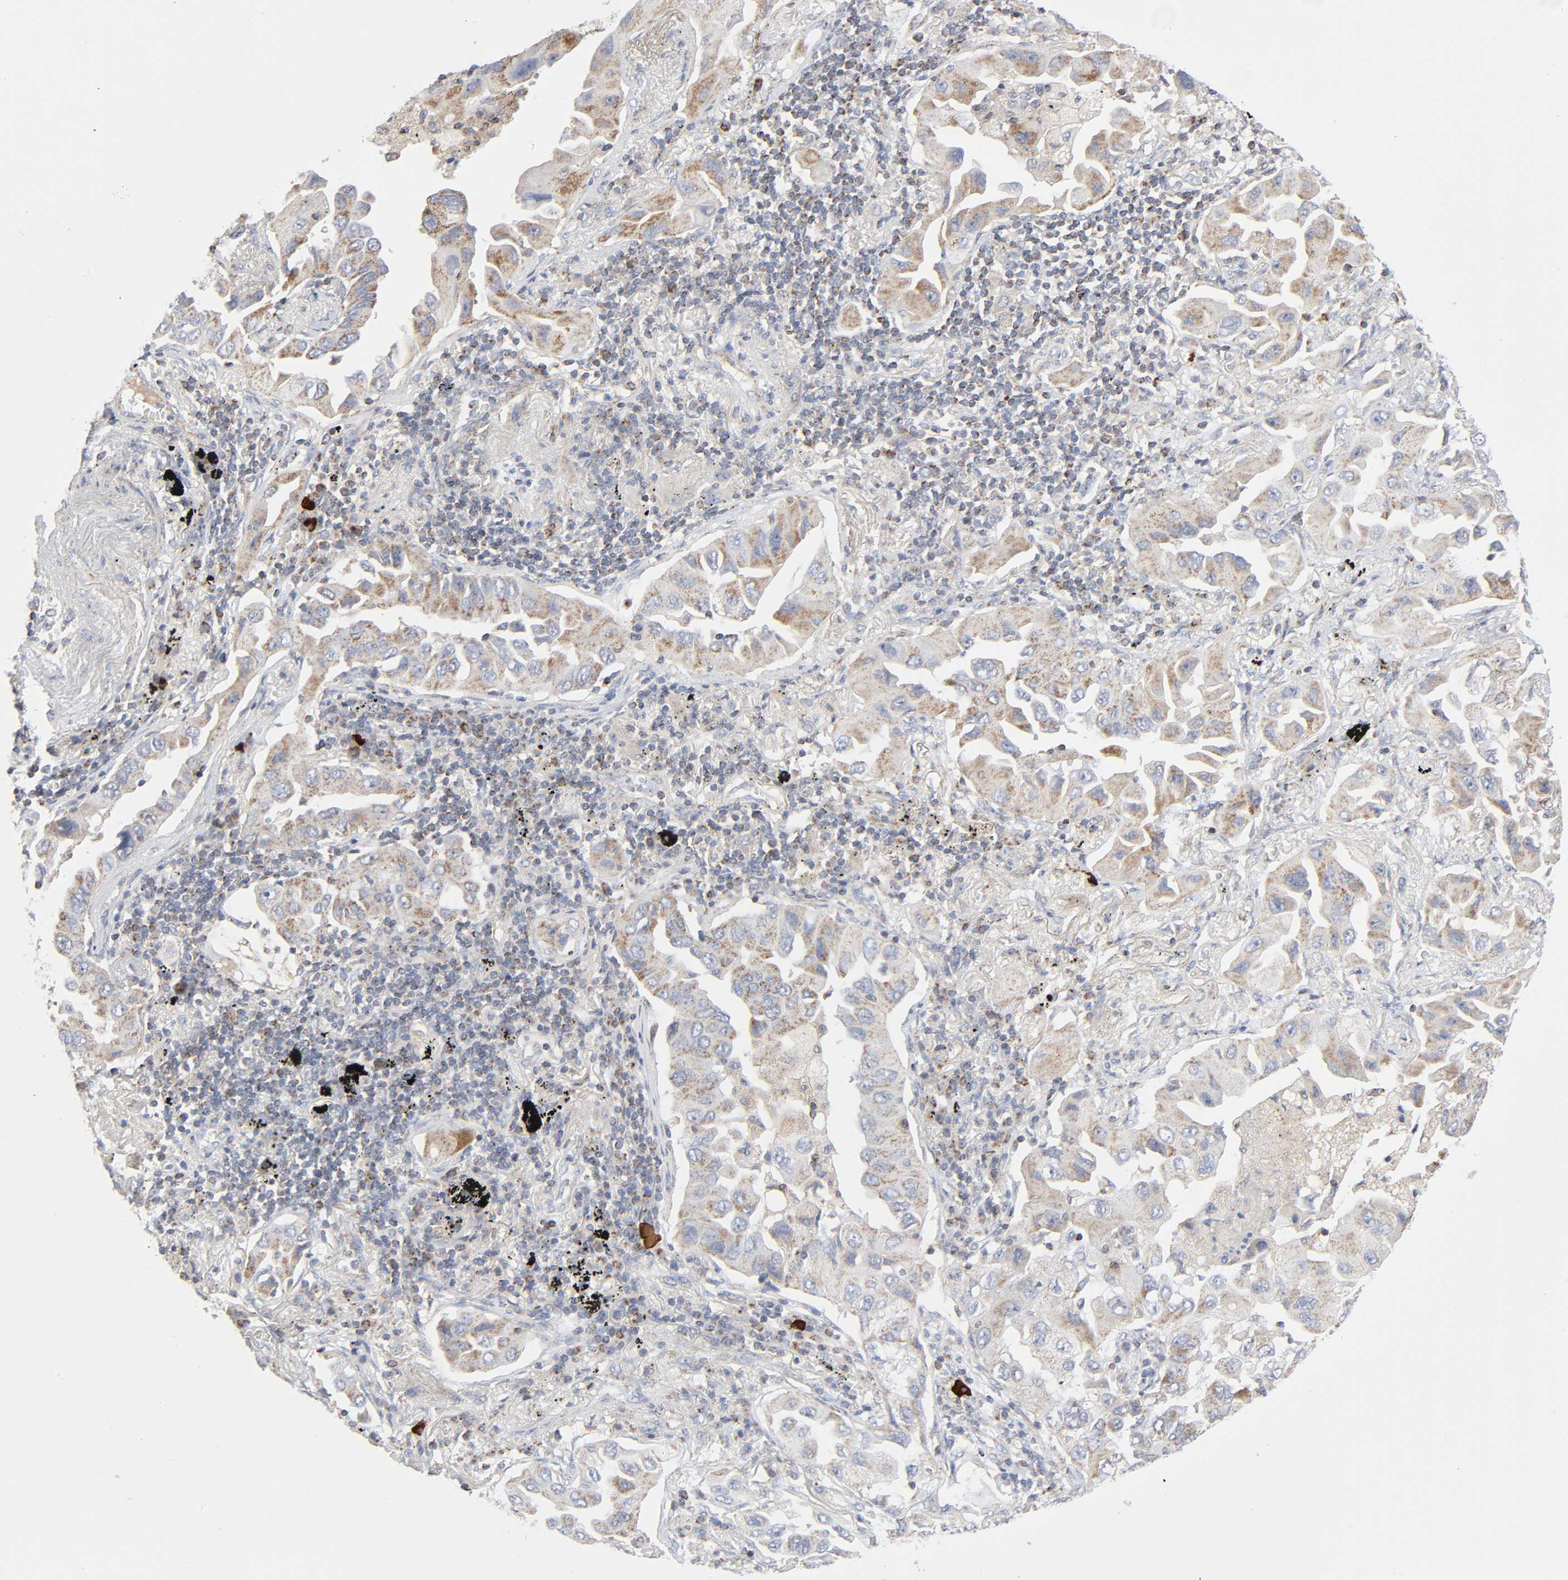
{"staining": {"intensity": "moderate", "quantity": ">75%", "location": "cytoplasmic/membranous"}, "tissue": "lung cancer", "cell_type": "Tumor cells", "image_type": "cancer", "snomed": [{"axis": "morphology", "description": "Adenocarcinoma, NOS"}, {"axis": "topography", "description": "Lung"}], "caption": "Immunohistochemistry photomicrograph of lung cancer (adenocarcinoma) stained for a protein (brown), which exhibits medium levels of moderate cytoplasmic/membranous positivity in about >75% of tumor cells.", "gene": "SYT16", "patient": {"sex": "female", "age": 65}}